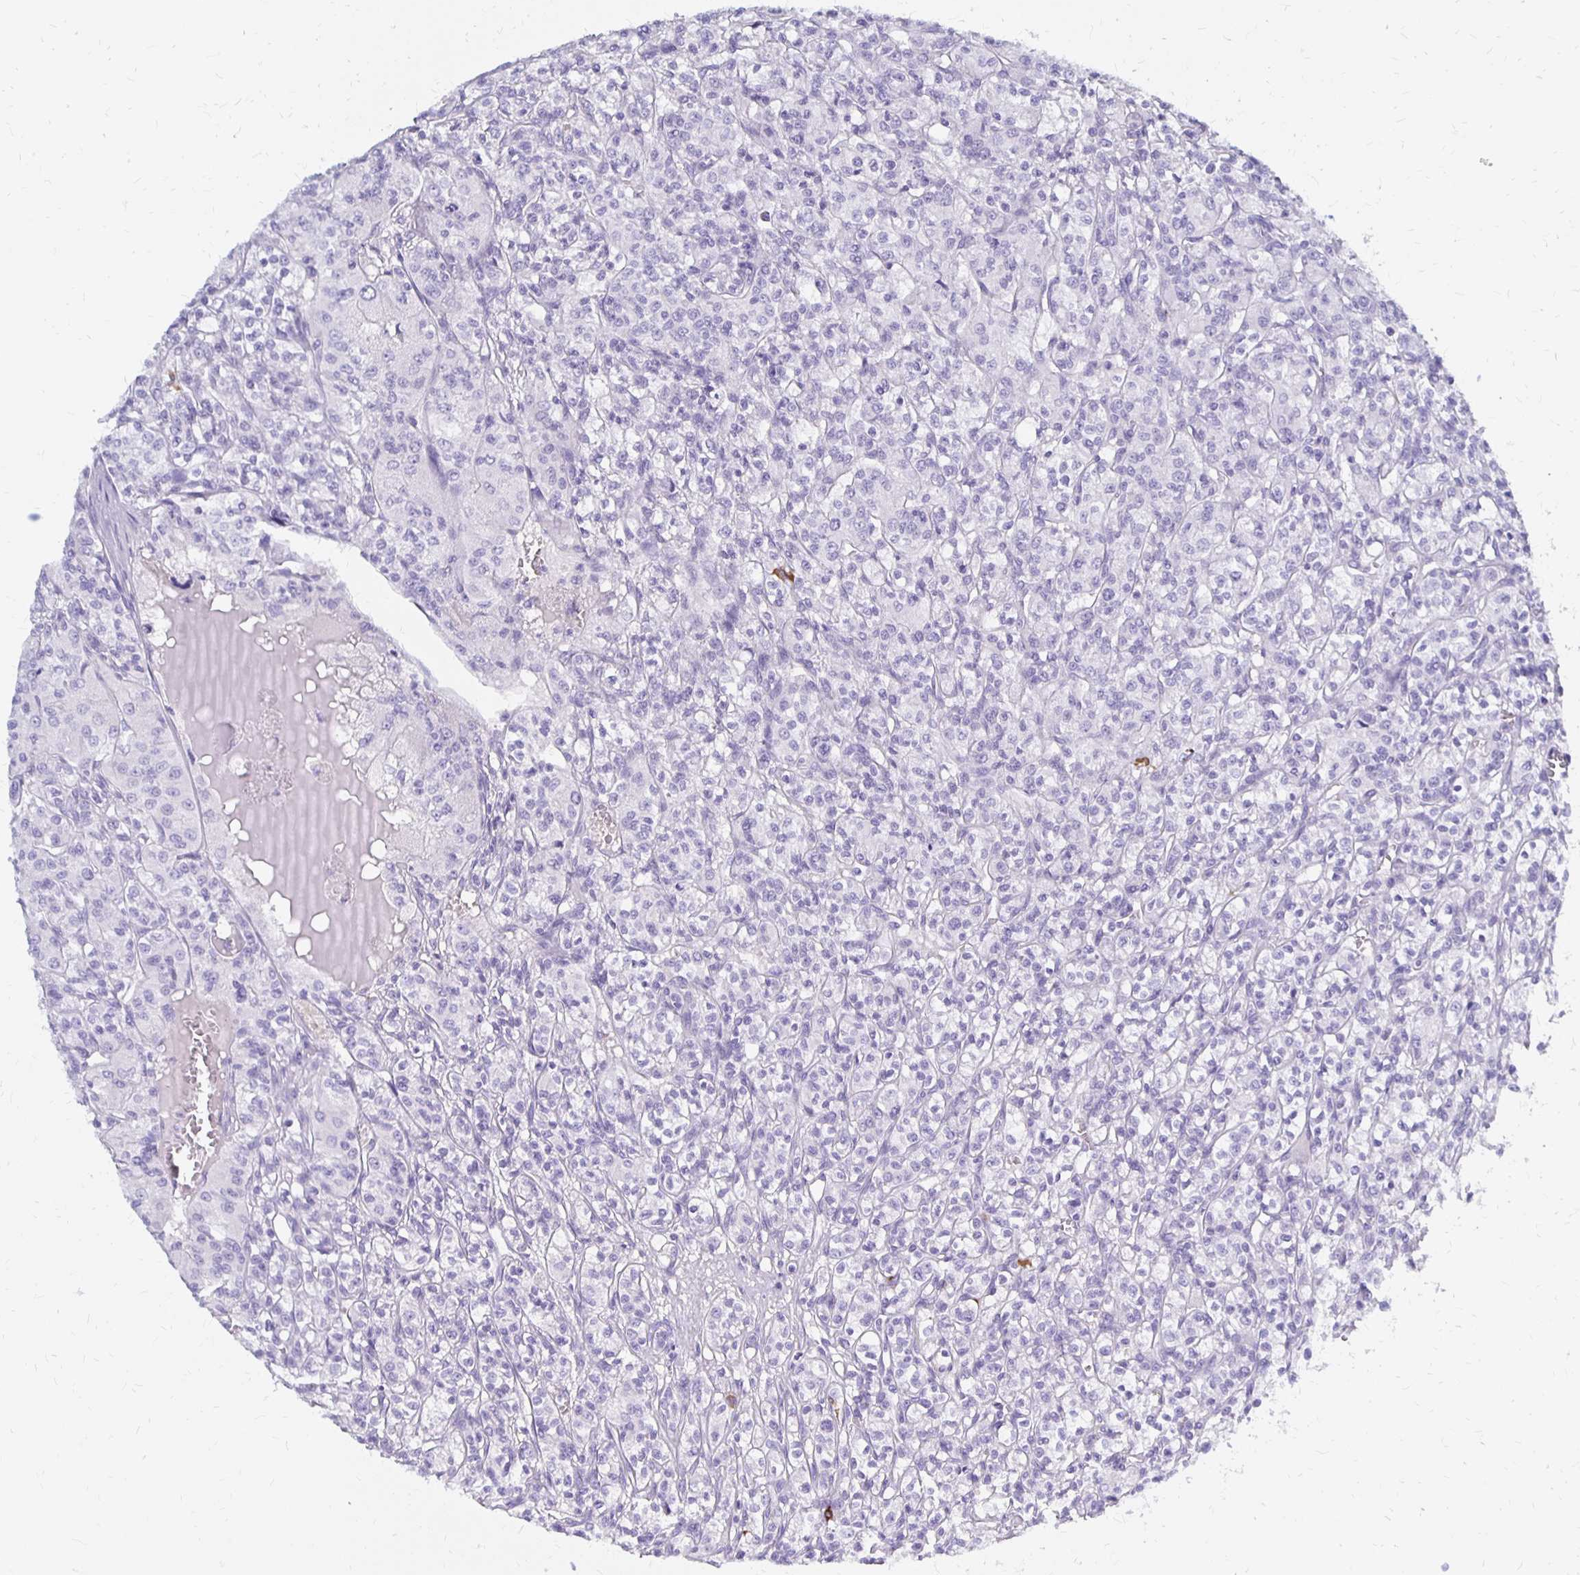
{"staining": {"intensity": "negative", "quantity": "none", "location": "none"}, "tissue": "renal cancer", "cell_type": "Tumor cells", "image_type": "cancer", "snomed": [{"axis": "morphology", "description": "Adenocarcinoma, NOS"}, {"axis": "topography", "description": "Kidney"}], "caption": "There is no significant positivity in tumor cells of adenocarcinoma (renal). (IHC, brightfield microscopy, high magnification).", "gene": "FNTB", "patient": {"sex": "male", "age": 36}}